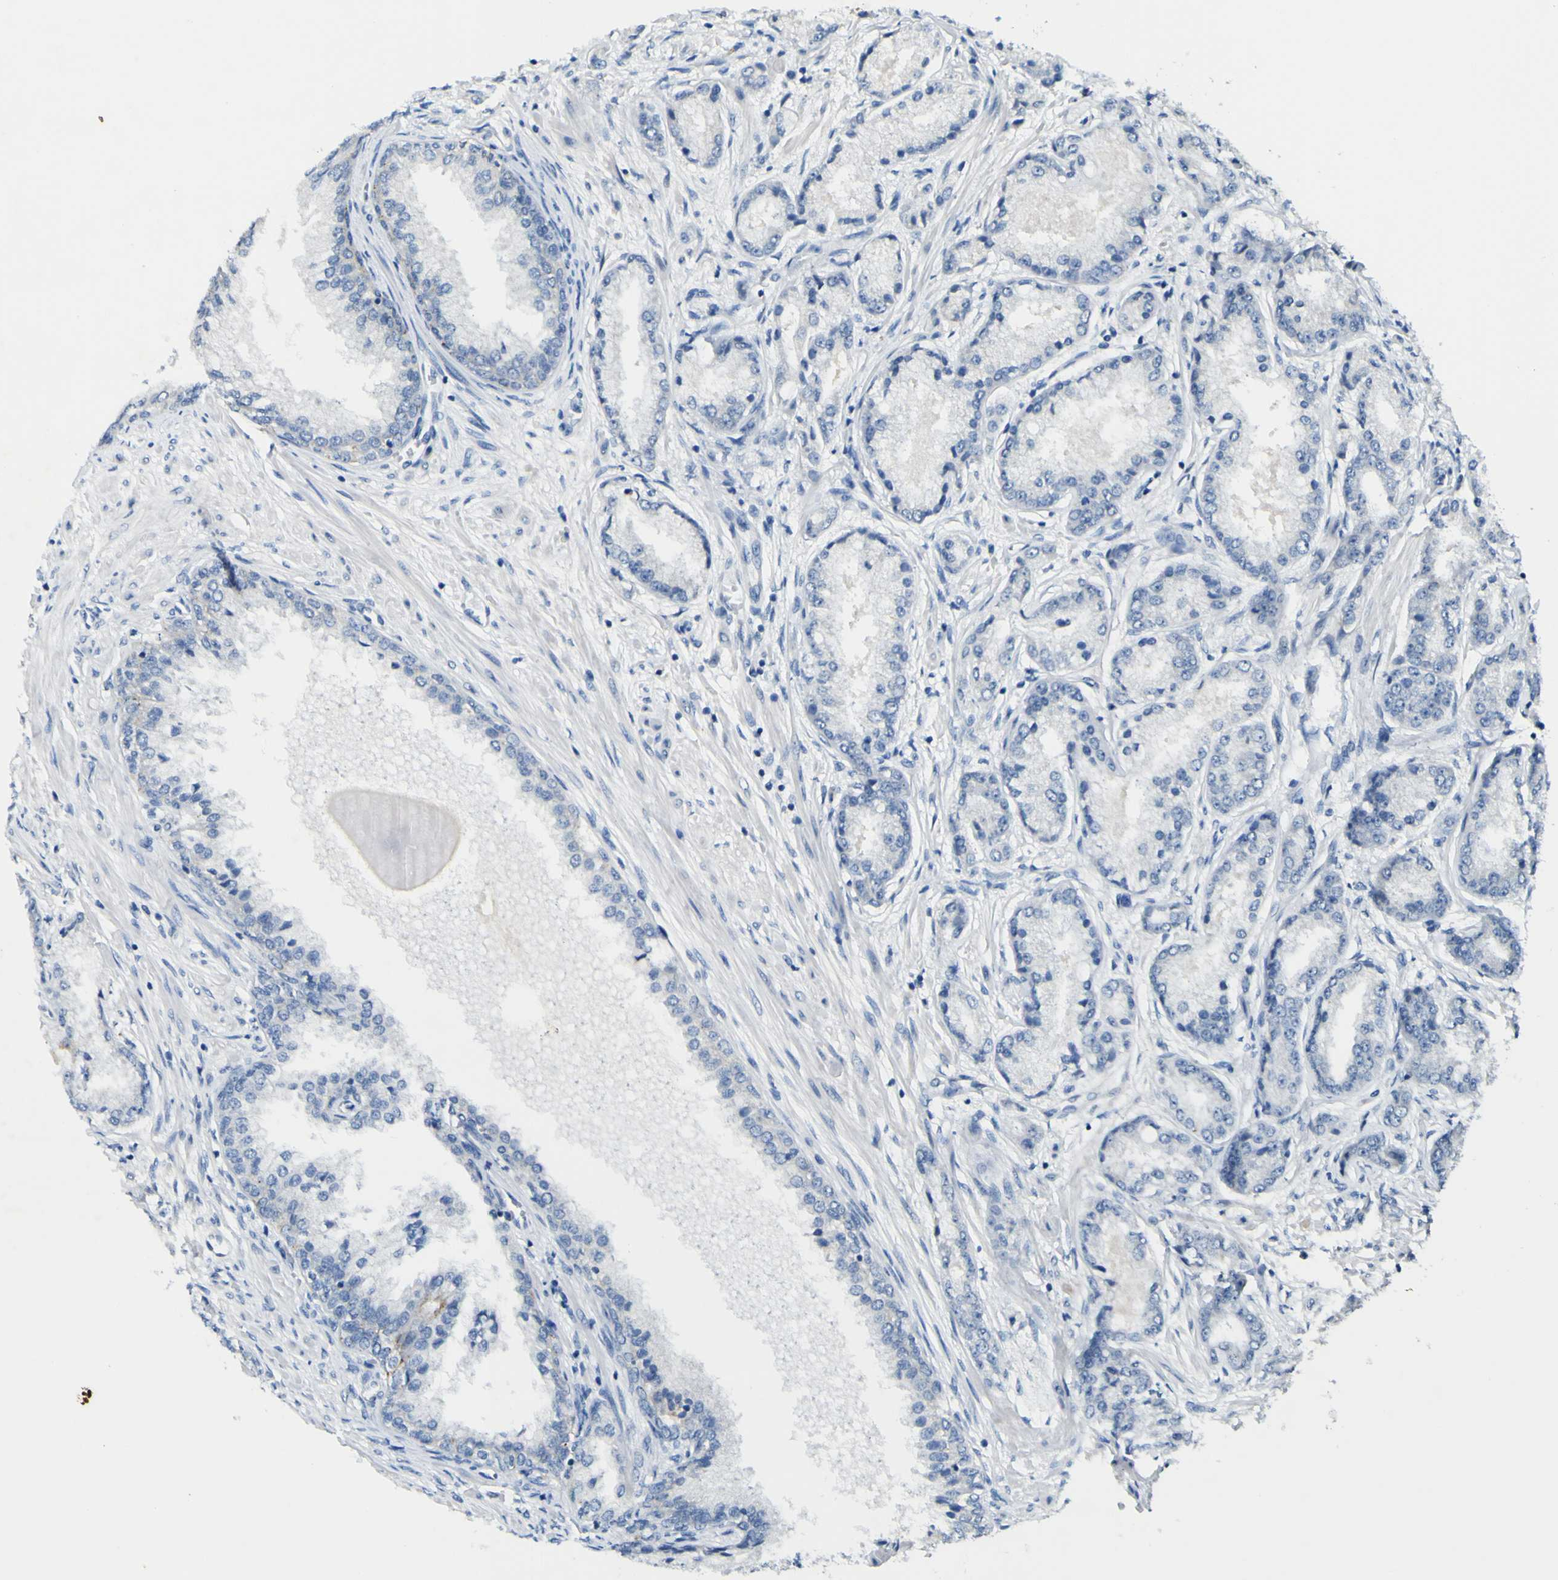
{"staining": {"intensity": "negative", "quantity": "none", "location": "none"}, "tissue": "prostate cancer", "cell_type": "Tumor cells", "image_type": "cancer", "snomed": [{"axis": "morphology", "description": "Adenocarcinoma, High grade"}, {"axis": "topography", "description": "Prostate"}], "caption": "Immunohistochemistry (IHC) photomicrograph of high-grade adenocarcinoma (prostate) stained for a protein (brown), which shows no positivity in tumor cells.", "gene": "LDLR", "patient": {"sex": "male", "age": 59}}